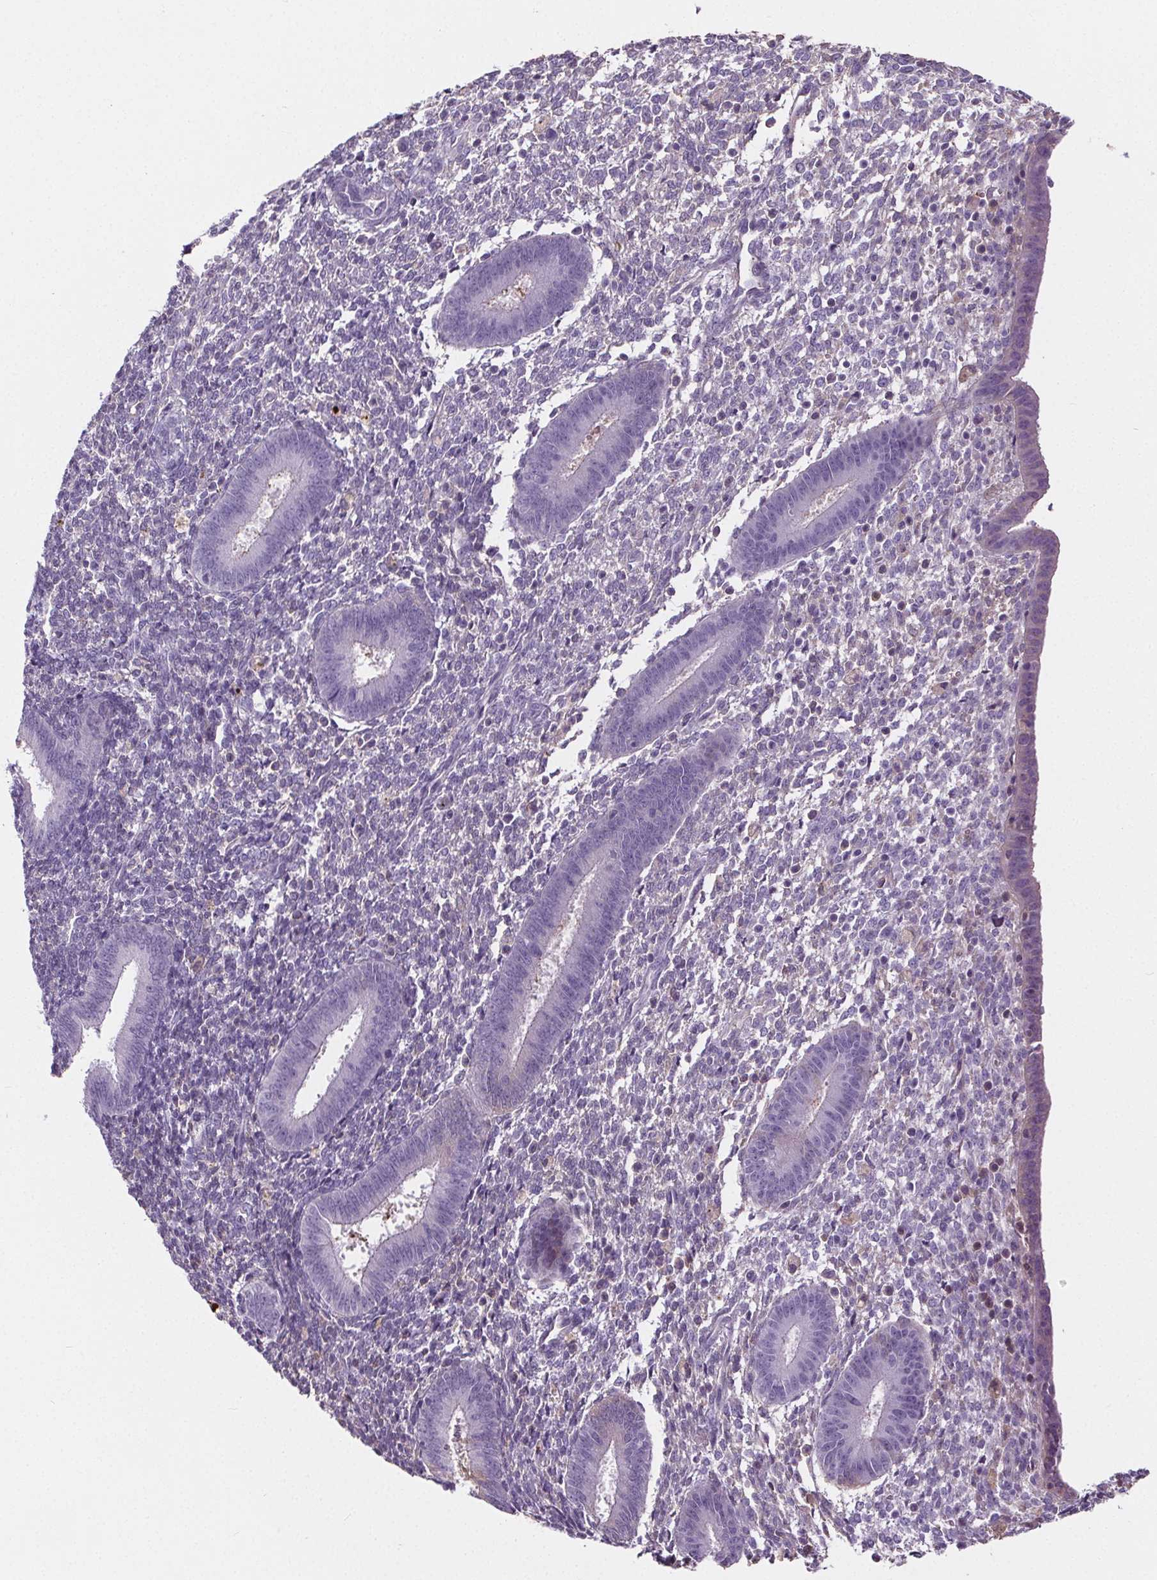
{"staining": {"intensity": "negative", "quantity": "none", "location": "none"}, "tissue": "endometrium", "cell_type": "Cells in endometrial stroma", "image_type": "normal", "snomed": [{"axis": "morphology", "description": "Normal tissue, NOS"}, {"axis": "topography", "description": "Endometrium"}], "caption": "Cells in endometrial stroma show no significant protein staining in normal endometrium. (Brightfield microscopy of DAB IHC at high magnification).", "gene": "CD5L", "patient": {"sex": "female", "age": 25}}